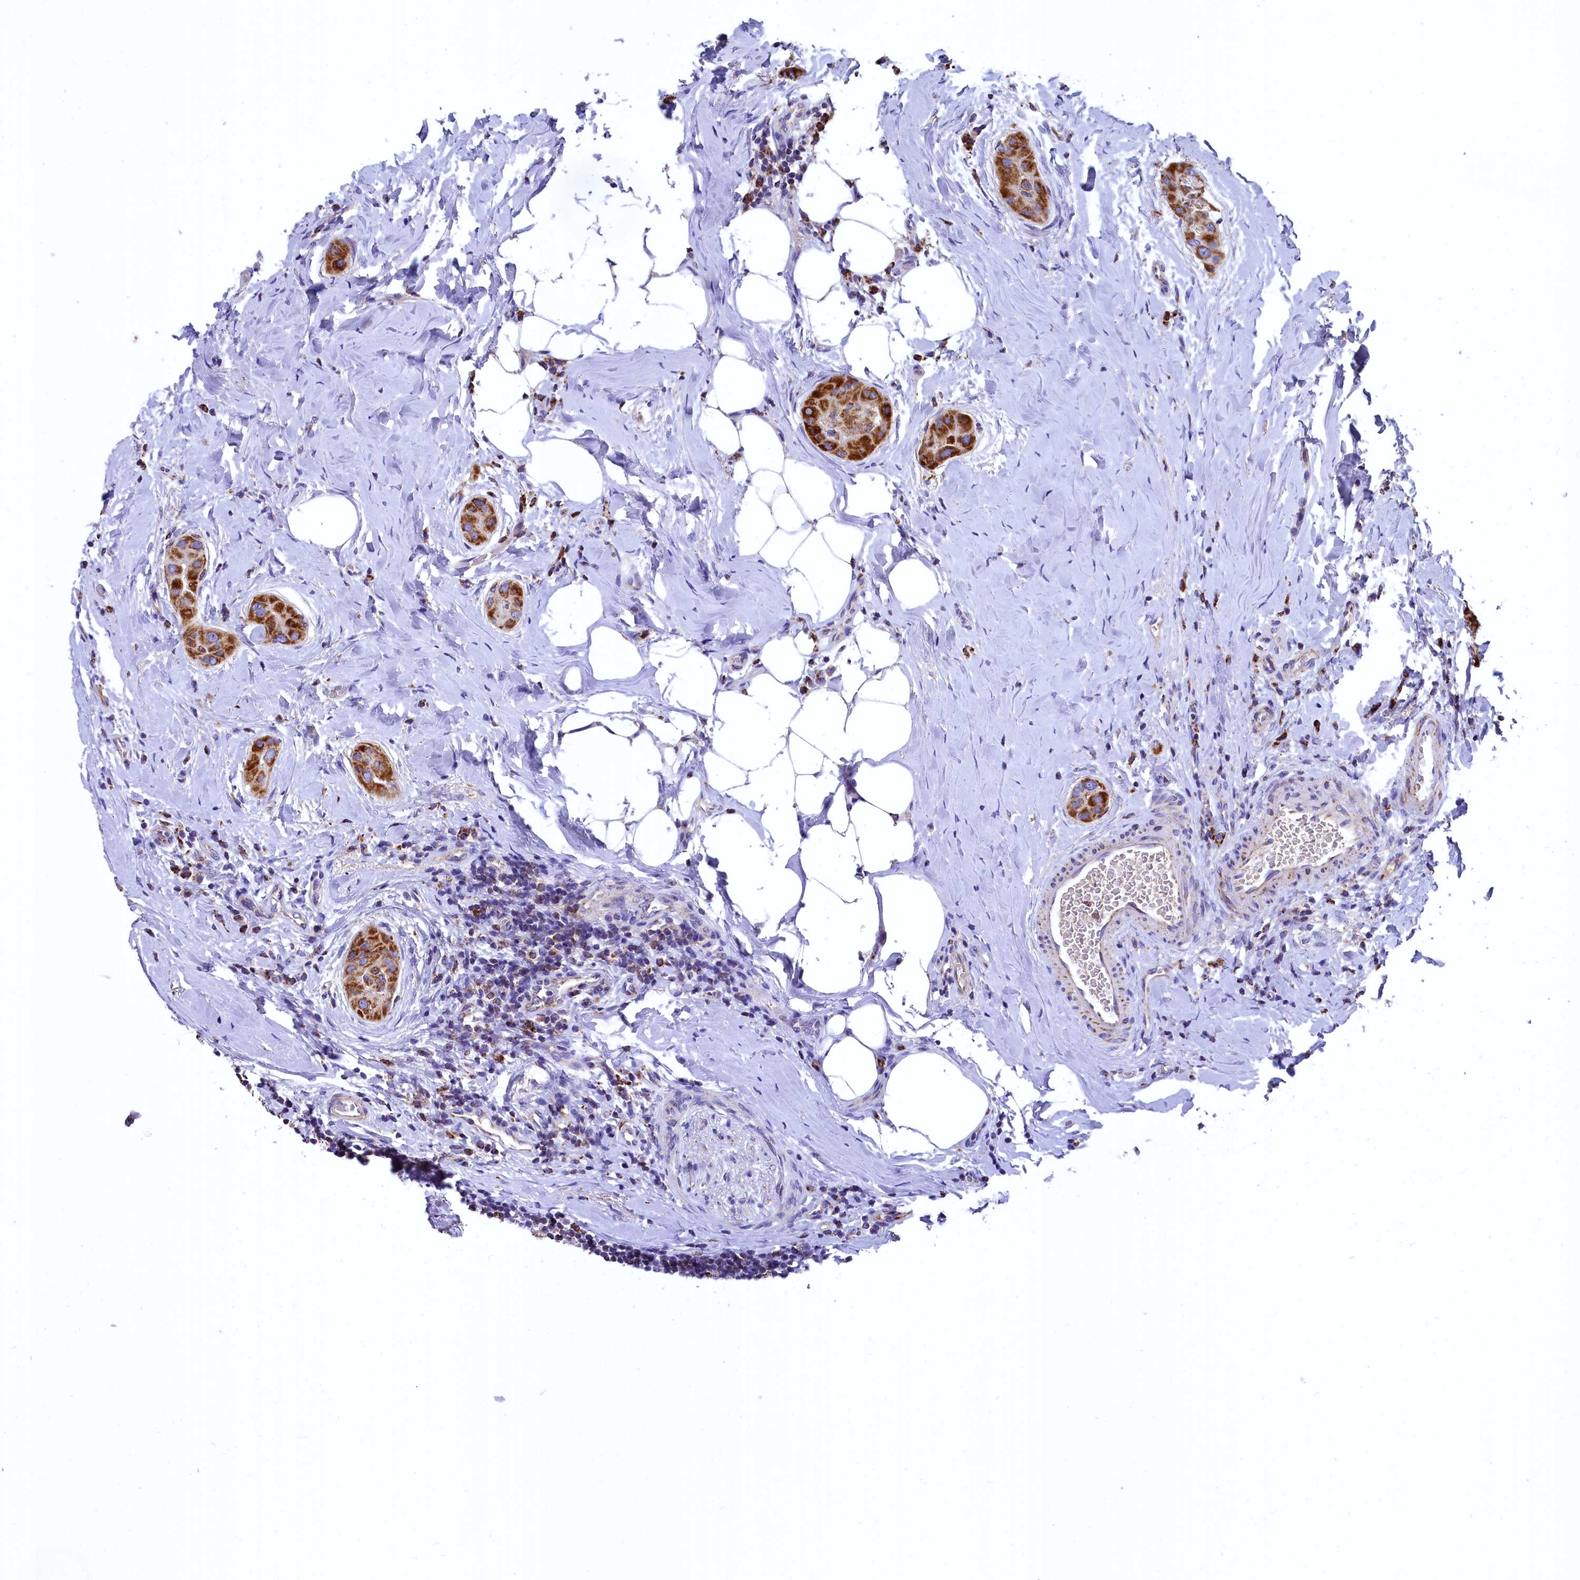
{"staining": {"intensity": "strong", "quantity": ">75%", "location": "cytoplasmic/membranous"}, "tissue": "thyroid cancer", "cell_type": "Tumor cells", "image_type": "cancer", "snomed": [{"axis": "morphology", "description": "Papillary adenocarcinoma, NOS"}, {"axis": "topography", "description": "Thyroid gland"}], "caption": "An image of papillary adenocarcinoma (thyroid) stained for a protein demonstrates strong cytoplasmic/membranous brown staining in tumor cells.", "gene": "COX17", "patient": {"sex": "male", "age": 33}}